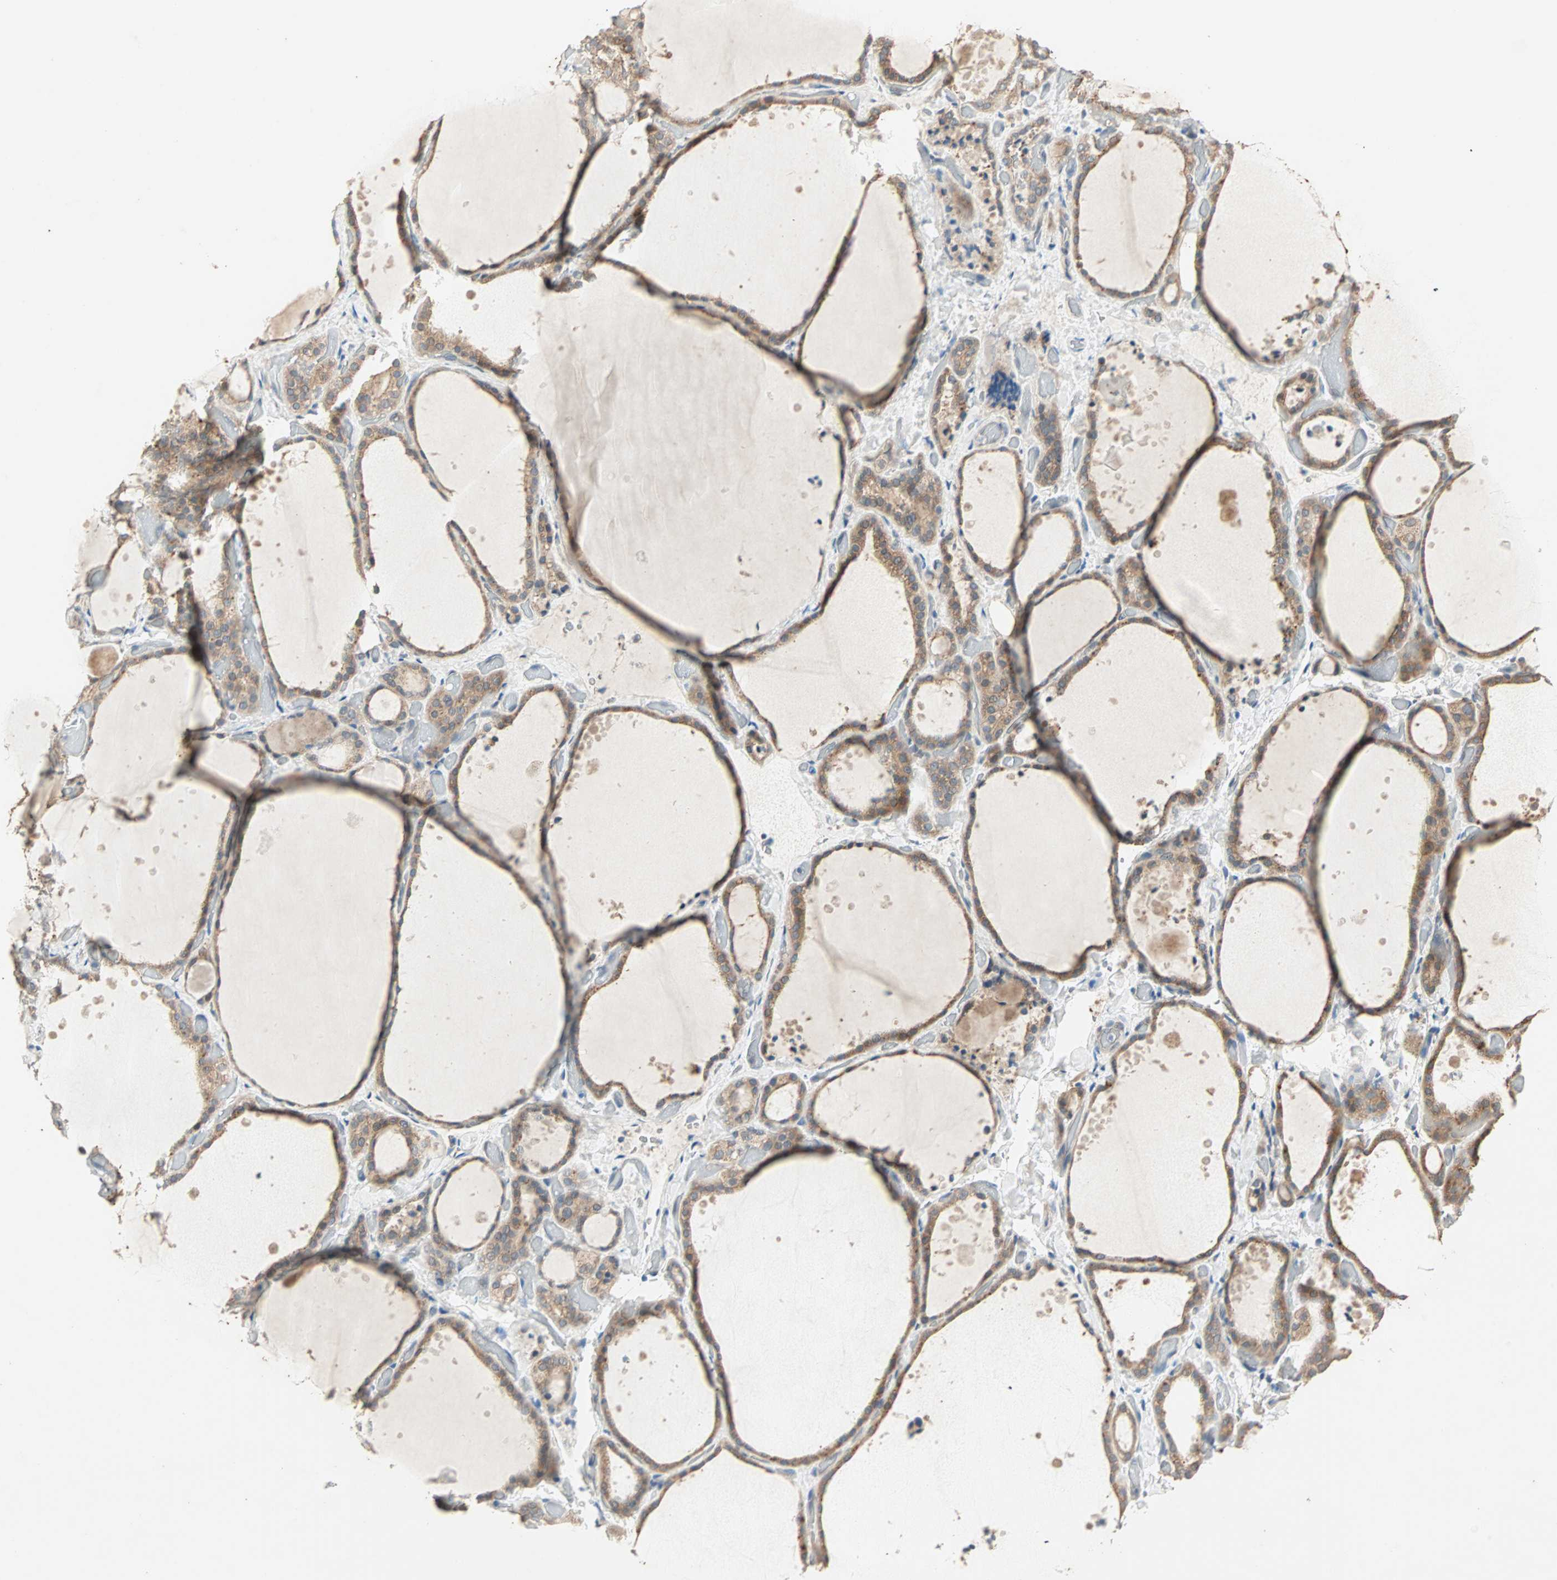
{"staining": {"intensity": "moderate", "quantity": ">75%", "location": "cytoplasmic/membranous"}, "tissue": "thyroid gland", "cell_type": "Glandular cells", "image_type": "normal", "snomed": [{"axis": "morphology", "description": "Normal tissue, NOS"}, {"axis": "topography", "description": "Thyroid gland"}], "caption": "Immunohistochemistry staining of benign thyroid gland, which displays medium levels of moderate cytoplasmic/membranous positivity in approximately >75% of glandular cells indicating moderate cytoplasmic/membranous protein expression. The staining was performed using DAB (brown) for protein detection and nuclei were counterstained in hematoxylin (blue).", "gene": "TTF2", "patient": {"sex": "female", "age": 44}}